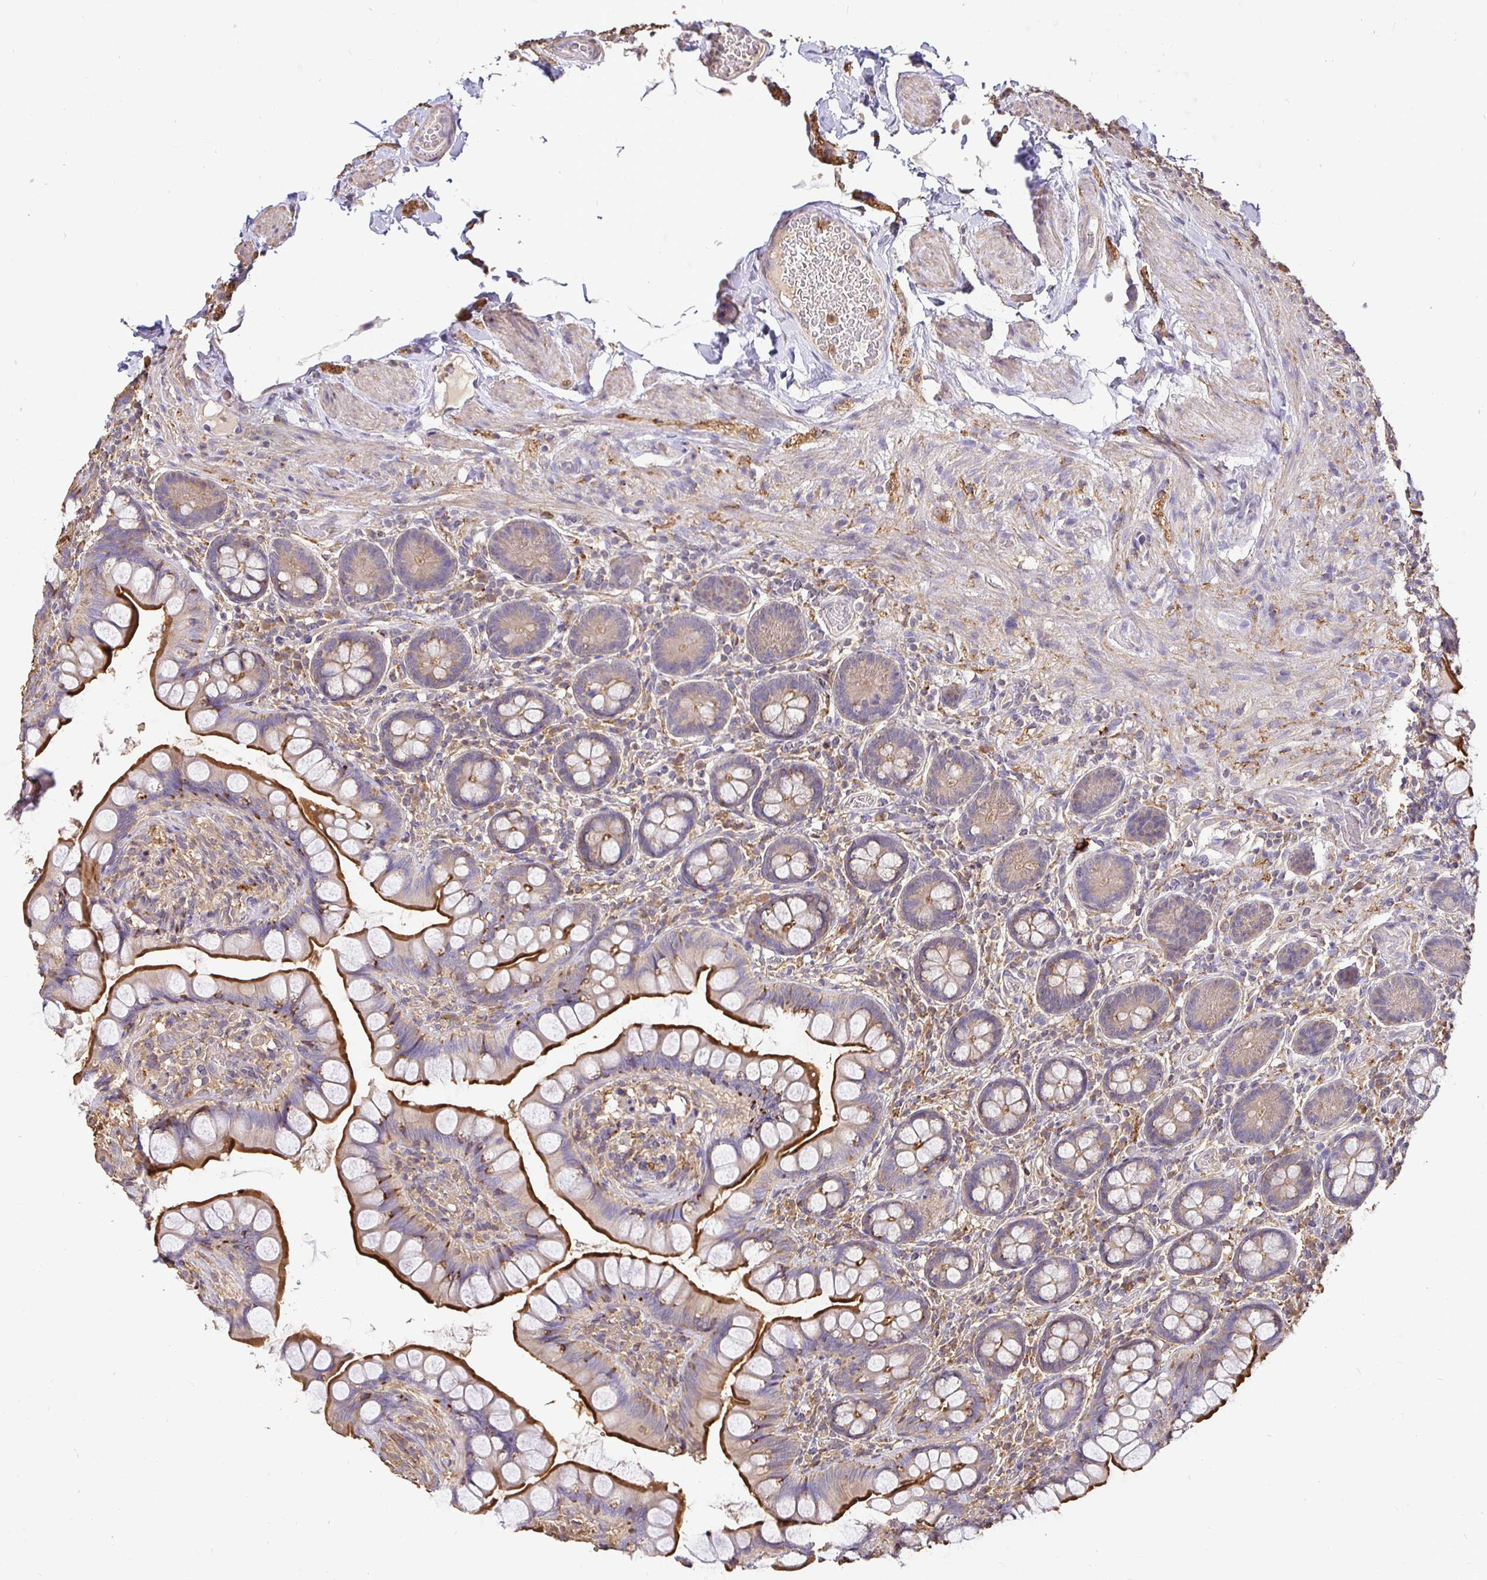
{"staining": {"intensity": "strong", "quantity": "25%-75%", "location": "cytoplasmic/membranous"}, "tissue": "small intestine", "cell_type": "Glandular cells", "image_type": "normal", "snomed": [{"axis": "morphology", "description": "Normal tissue, NOS"}, {"axis": "topography", "description": "Small intestine"}], "caption": "Protein expression analysis of normal small intestine displays strong cytoplasmic/membranous staining in about 25%-75% of glandular cells. (DAB (3,3'-diaminobenzidine) IHC, brown staining for protein, blue staining for nuclei).", "gene": "MAPK8IP3", "patient": {"sex": "male", "age": 70}}